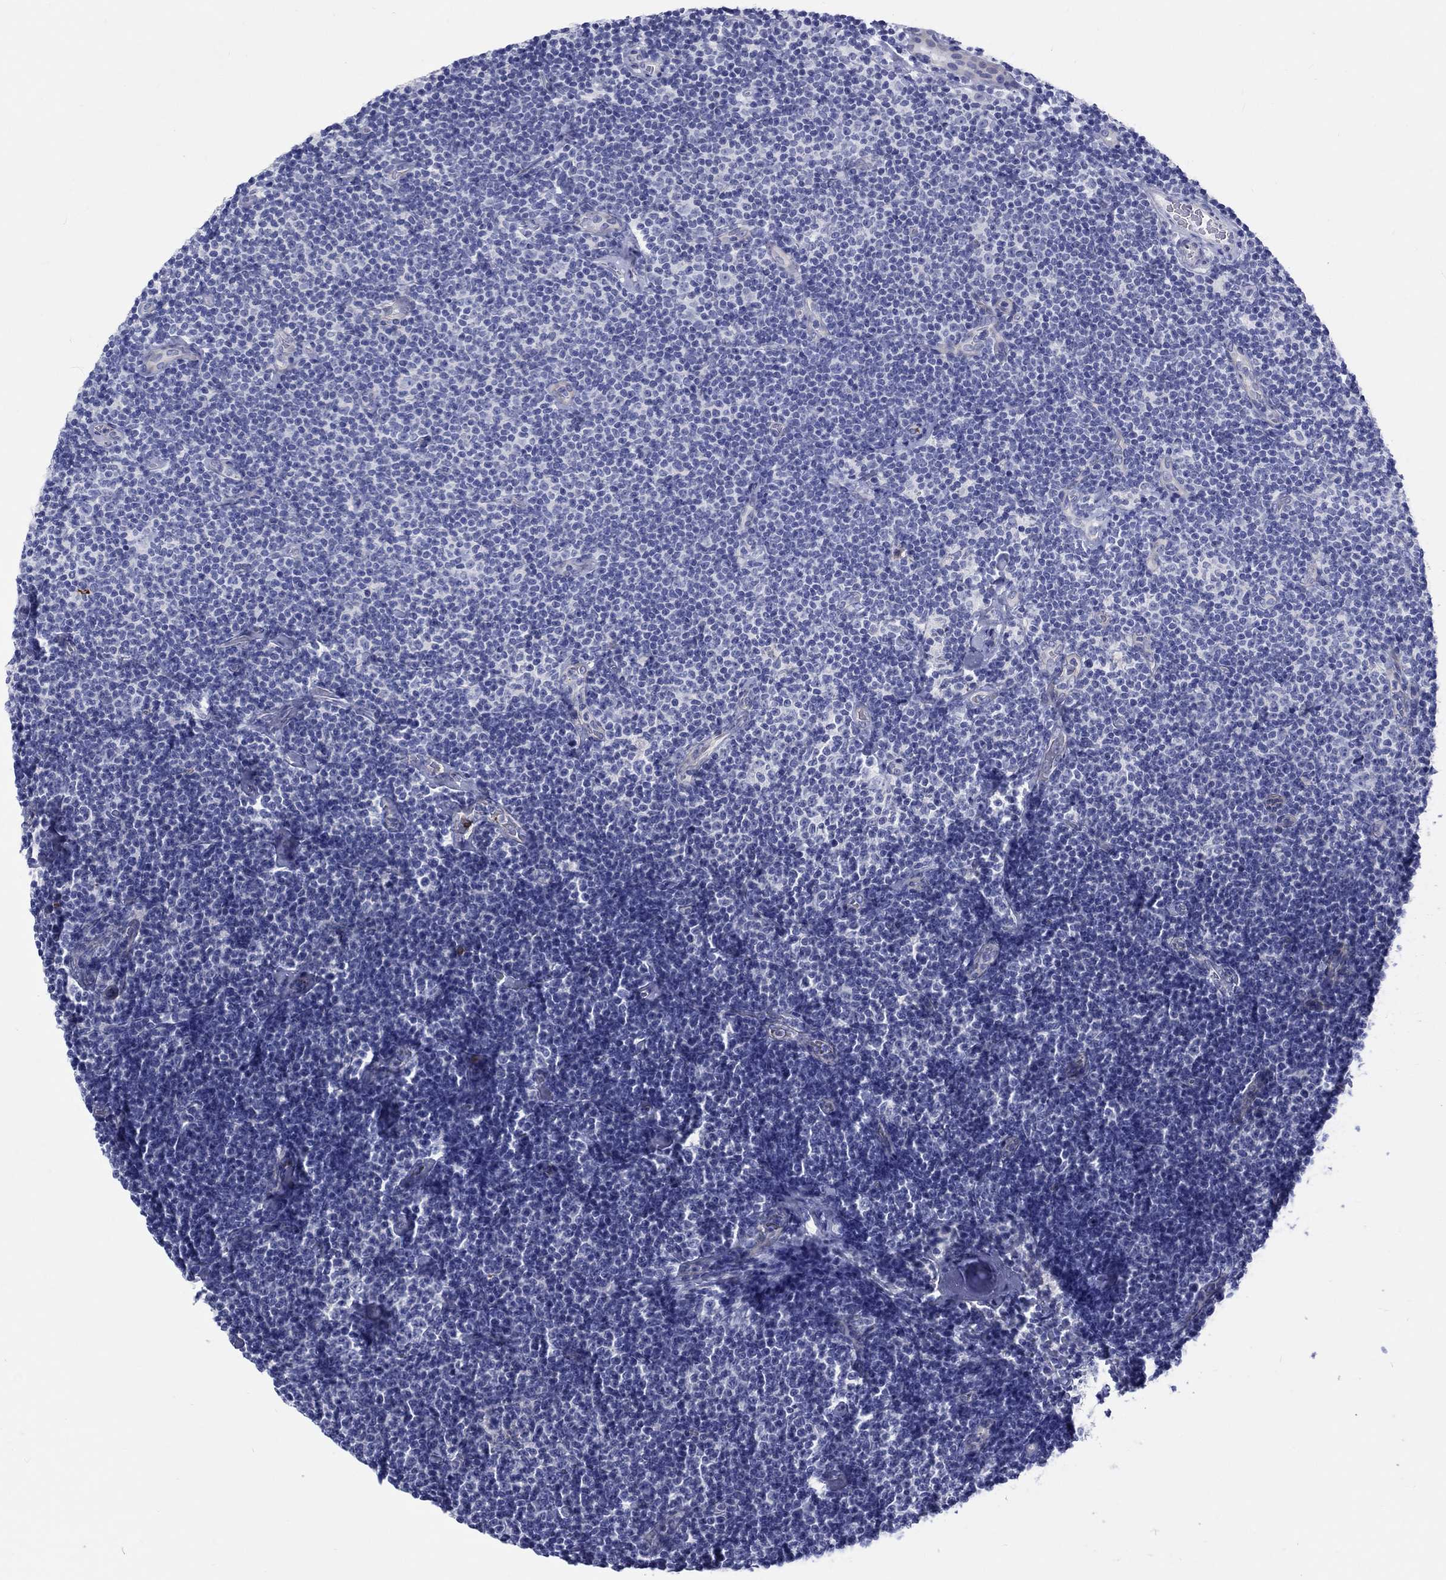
{"staining": {"intensity": "negative", "quantity": "none", "location": "none"}, "tissue": "lymphoma", "cell_type": "Tumor cells", "image_type": "cancer", "snomed": [{"axis": "morphology", "description": "Malignant lymphoma, non-Hodgkin's type, Low grade"}, {"axis": "topography", "description": "Lymph node"}], "caption": "Immunohistochemistry of human low-grade malignant lymphoma, non-Hodgkin's type displays no positivity in tumor cells.", "gene": "SH2D7", "patient": {"sex": "male", "age": 81}}